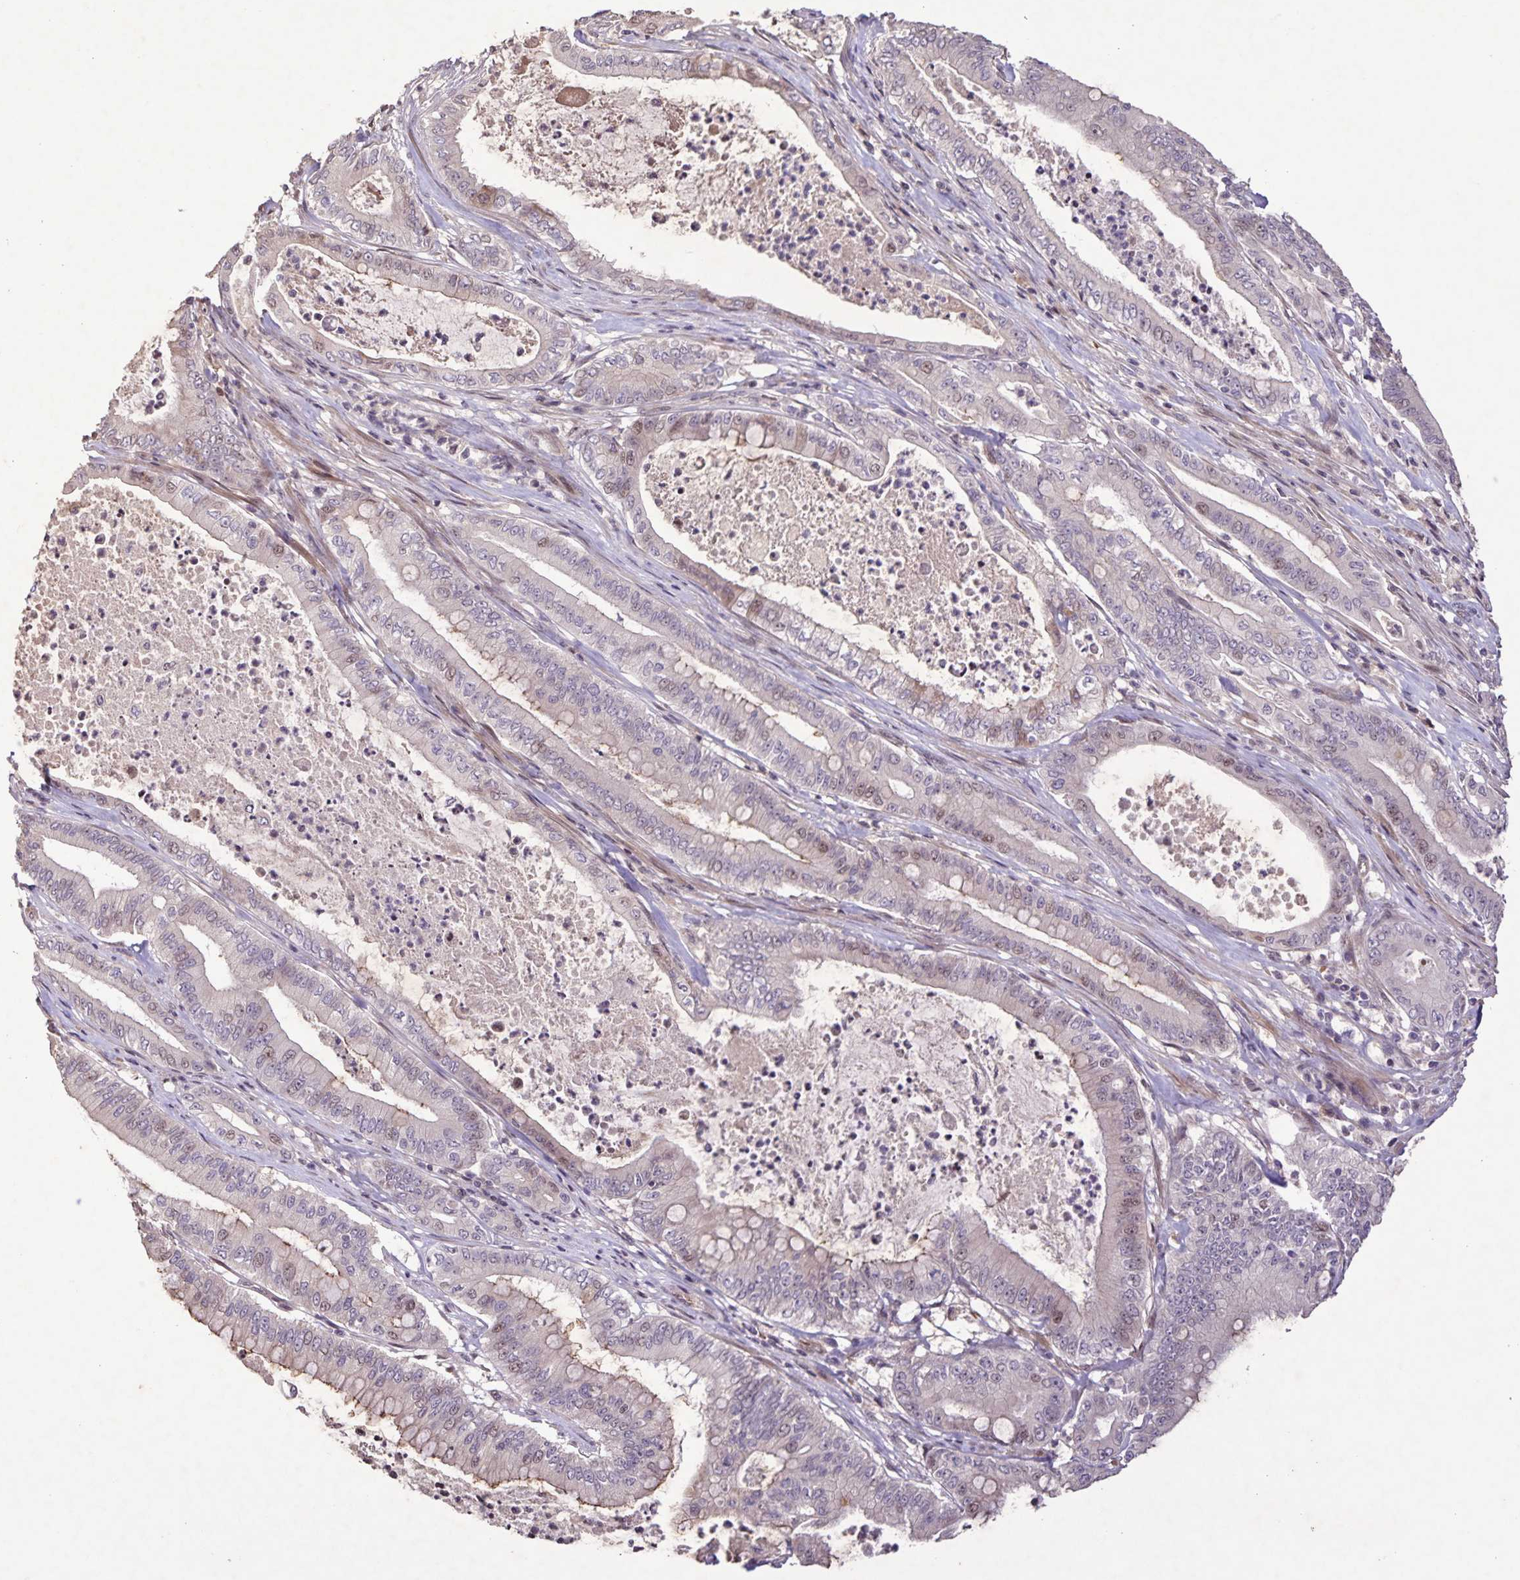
{"staining": {"intensity": "moderate", "quantity": "<25%", "location": "nuclear"}, "tissue": "pancreatic cancer", "cell_type": "Tumor cells", "image_type": "cancer", "snomed": [{"axis": "morphology", "description": "Adenocarcinoma, NOS"}, {"axis": "topography", "description": "Pancreas"}], "caption": "Tumor cells exhibit low levels of moderate nuclear expression in about <25% of cells in human pancreatic adenocarcinoma.", "gene": "GDF2", "patient": {"sex": "male", "age": 71}}